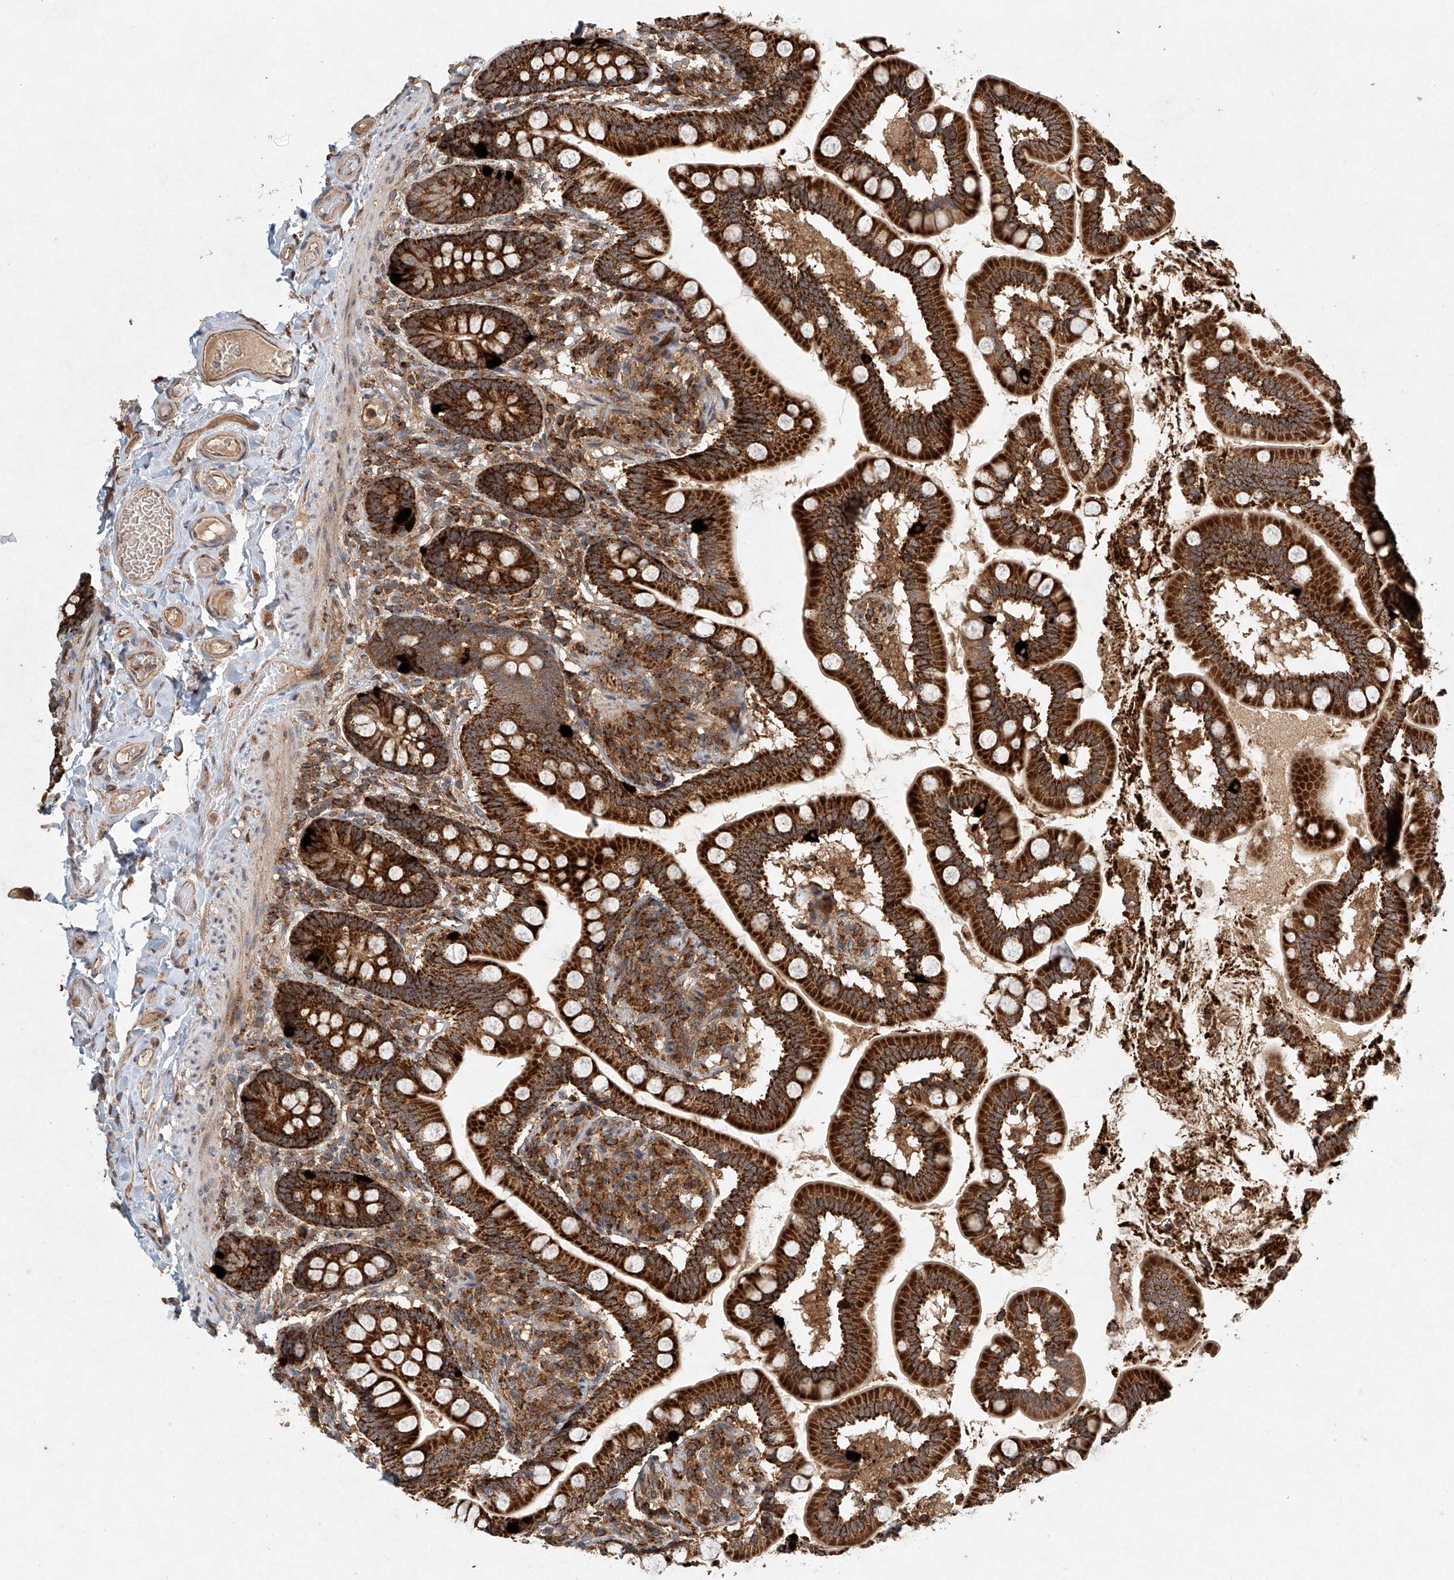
{"staining": {"intensity": "strong", "quantity": ">75%", "location": "cytoplasmic/membranous"}, "tissue": "small intestine", "cell_type": "Glandular cells", "image_type": "normal", "snomed": [{"axis": "morphology", "description": "Normal tissue, NOS"}, {"axis": "topography", "description": "Small intestine"}], "caption": "A high-resolution image shows immunohistochemistry (IHC) staining of unremarkable small intestine, which demonstrates strong cytoplasmic/membranous staining in approximately >75% of glandular cells.", "gene": "DCAF11", "patient": {"sex": "female", "age": 64}}